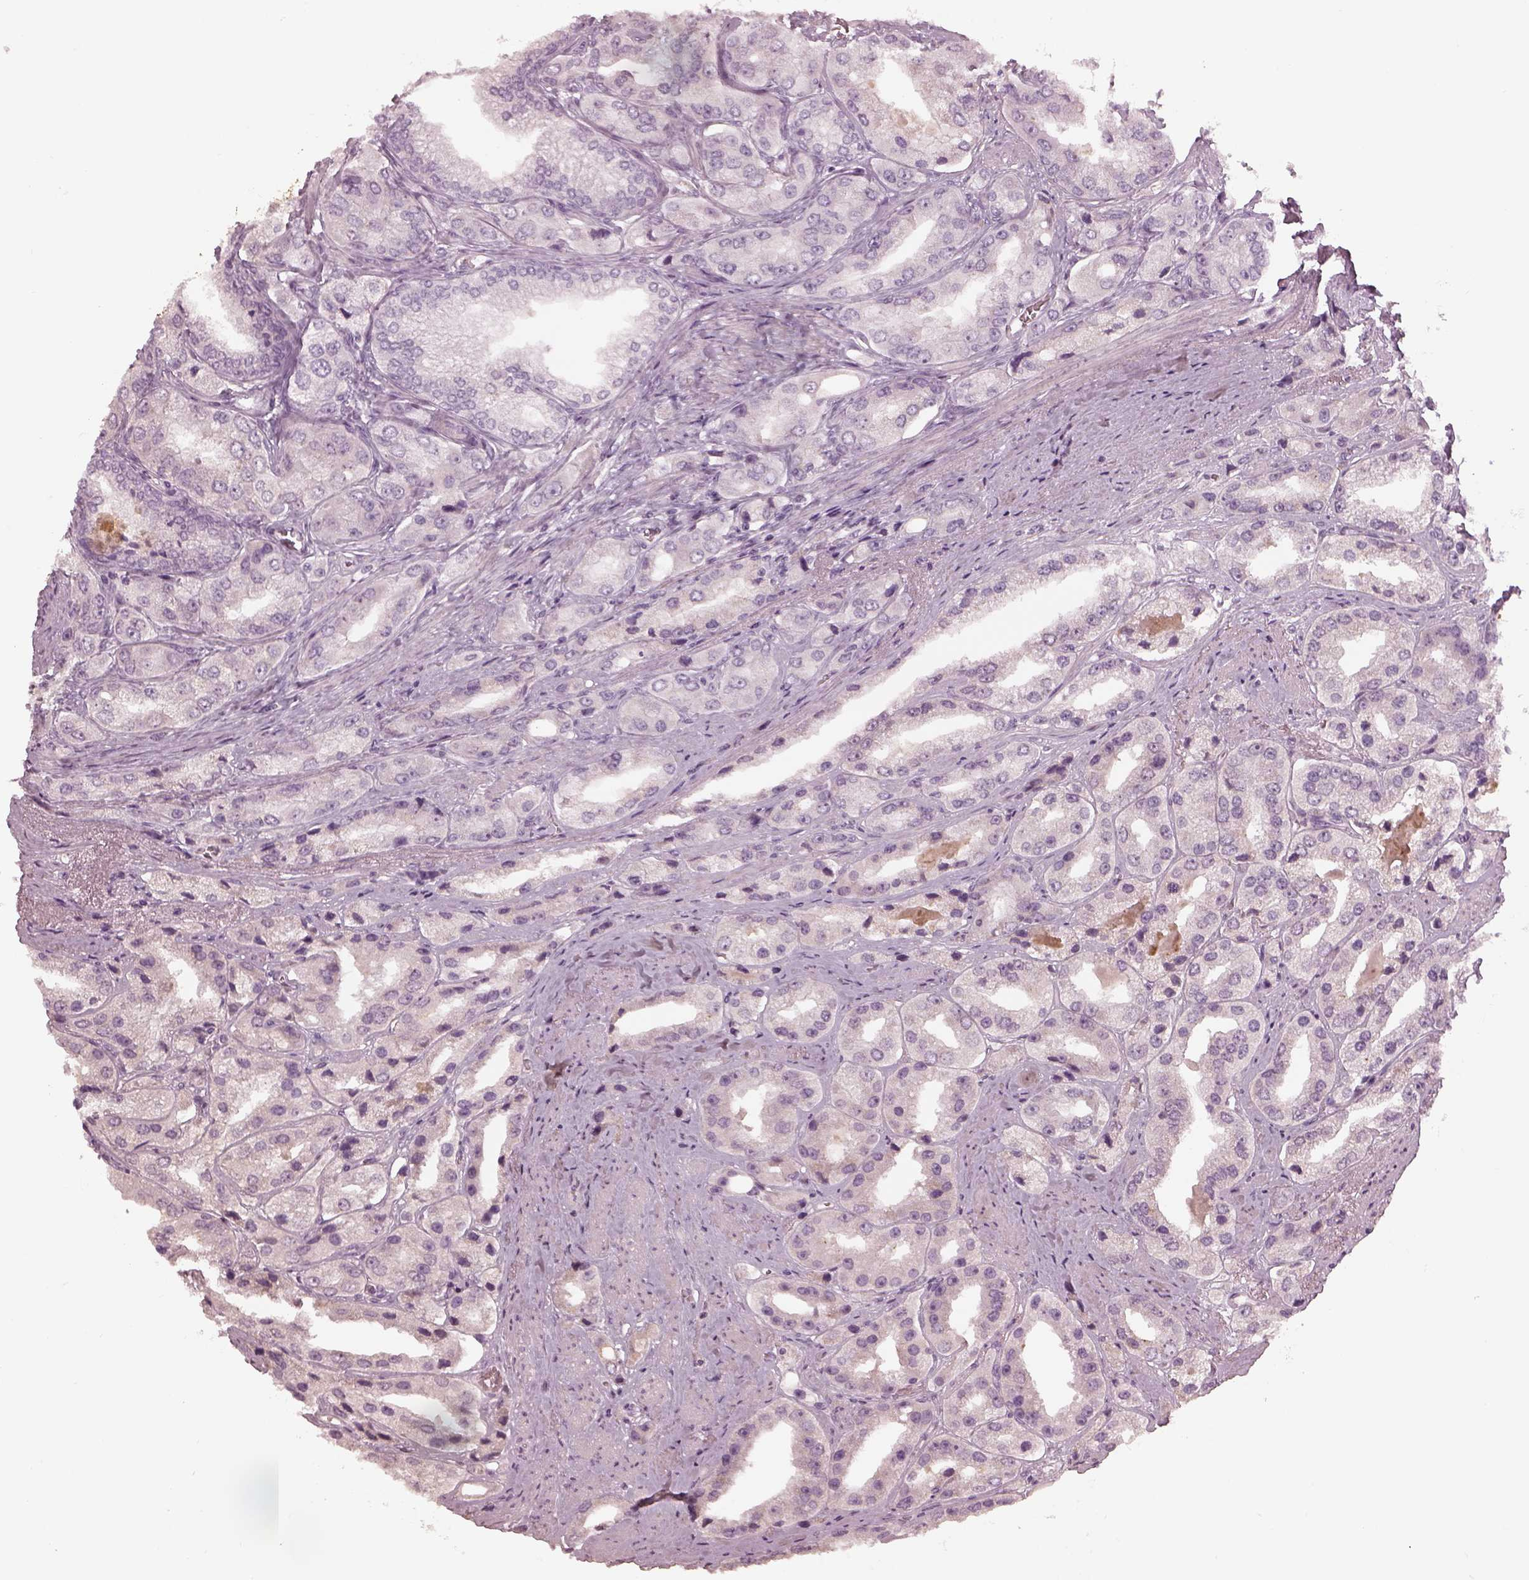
{"staining": {"intensity": "negative", "quantity": "none", "location": "none"}, "tissue": "prostate cancer", "cell_type": "Tumor cells", "image_type": "cancer", "snomed": [{"axis": "morphology", "description": "Adenocarcinoma, Low grade"}, {"axis": "topography", "description": "Prostate"}], "caption": "A high-resolution histopathology image shows immunohistochemistry (IHC) staining of adenocarcinoma (low-grade) (prostate), which demonstrates no significant positivity in tumor cells.", "gene": "MIA", "patient": {"sex": "male", "age": 69}}